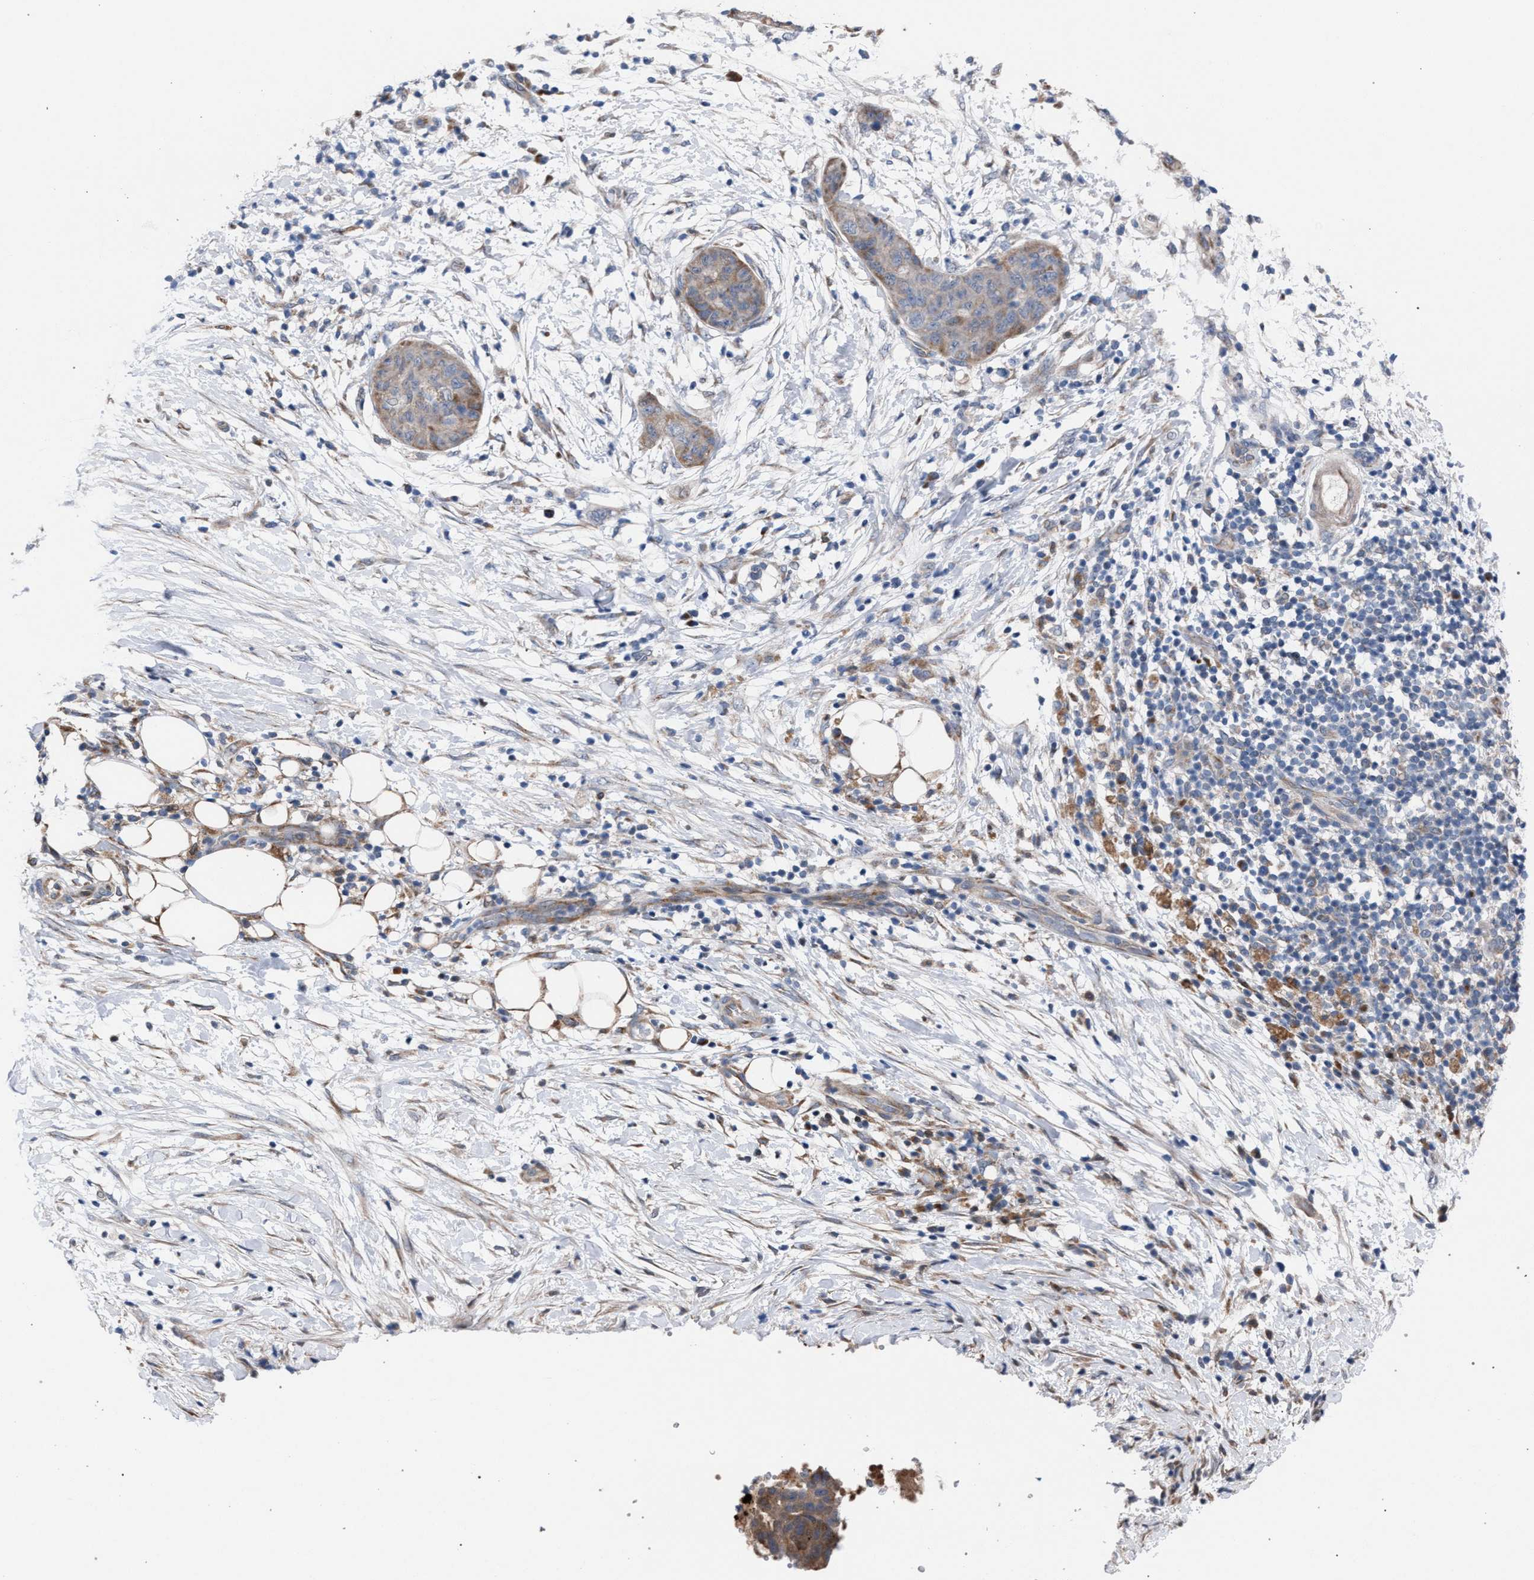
{"staining": {"intensity": "moderate", "quantity": "<25%", "location": "cytoplasmic/membranous"}, "tissue": "pancreatic cancer", "cell_type": "Tumor cells", "image_type": "cancer", "snomed": [{"axis": "morphology", "description": "Adenocarcinoma, NOS"}, {"axis": "topography", "description": "Pancreas"}], "caption": "IHC (DAB) staining of pancreatic cancer displays moderate cytoplasmic/membranous protein positivity in approximately <25% of tumor cells.", "gene": "RNF135", "patient": {"sex": "female", "age": 78}}